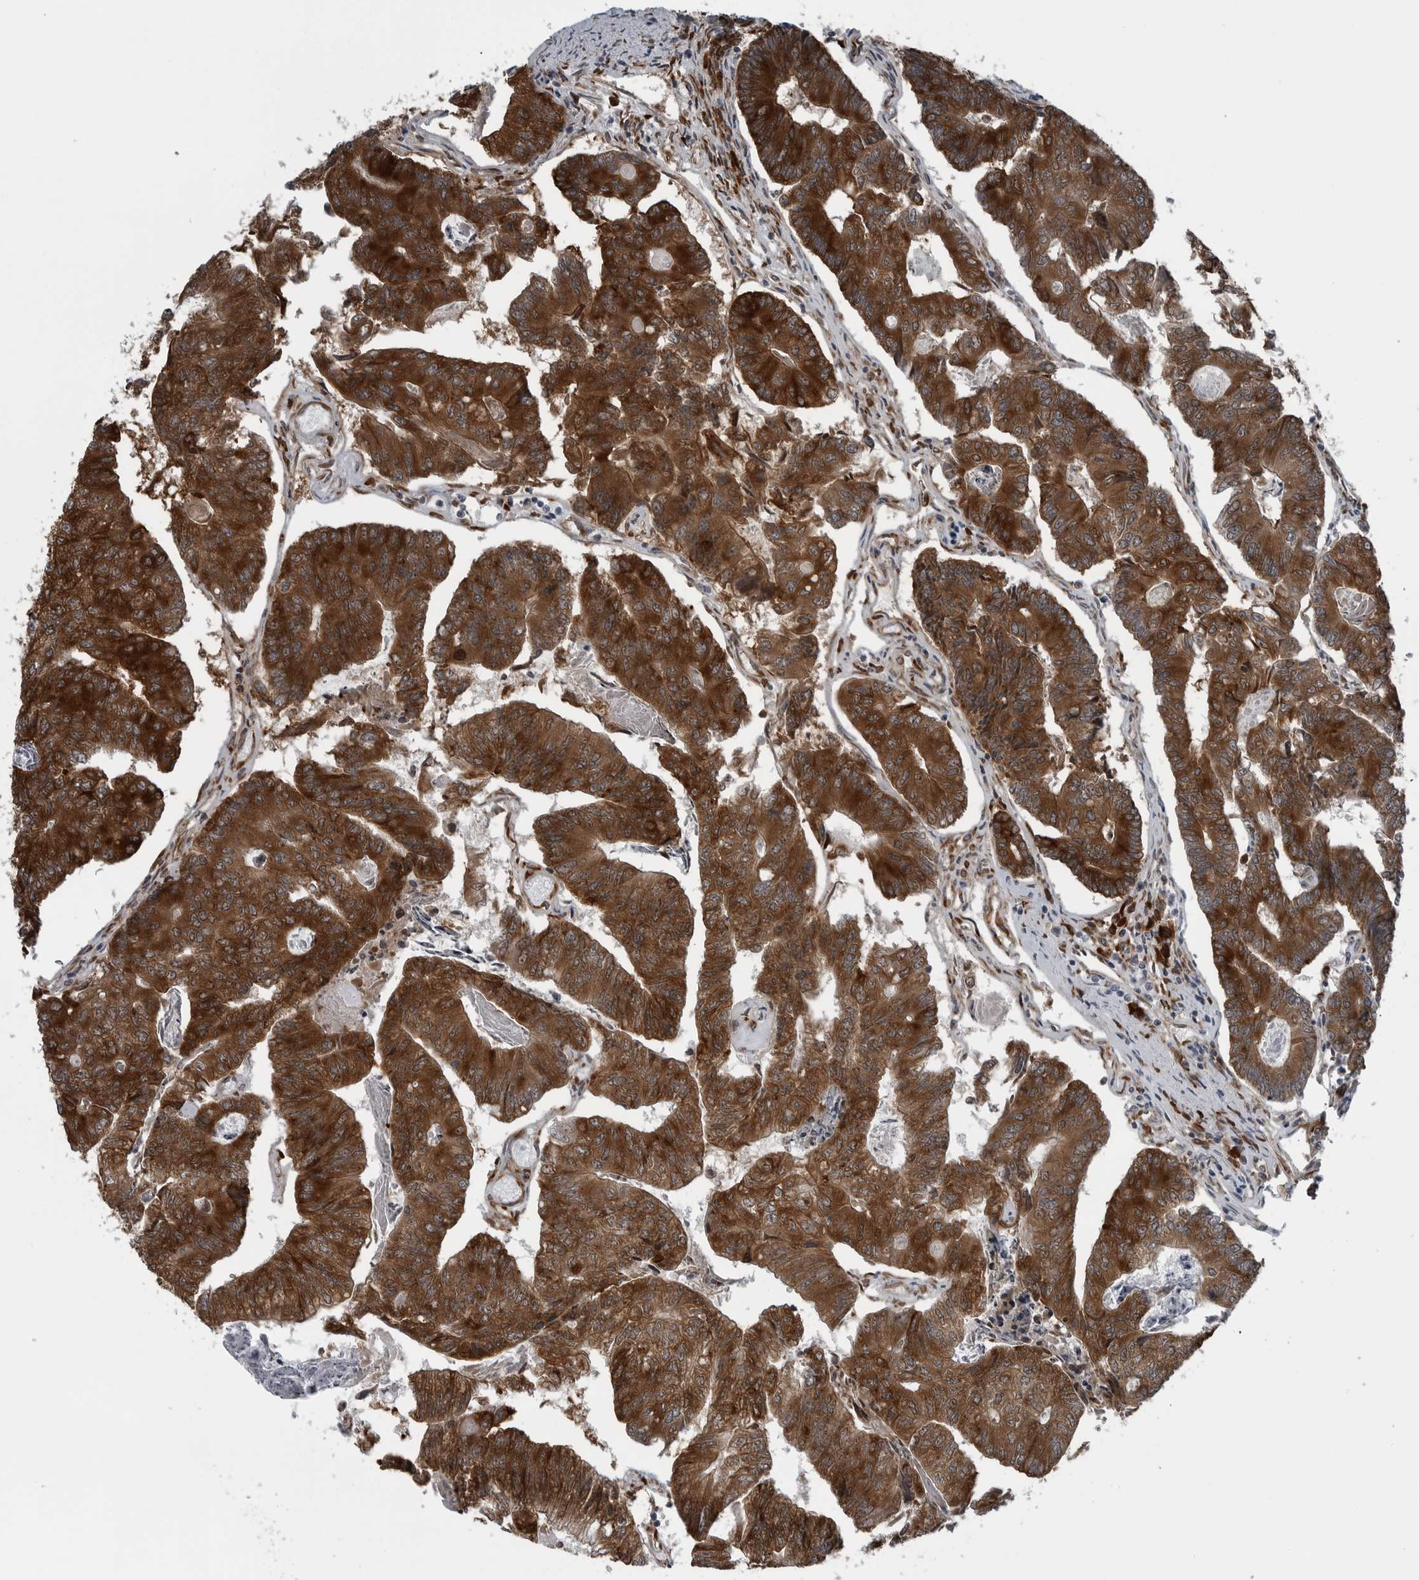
{"staining": {"intensity": "strong", "quantity": ">75%", "location": "cytoplasmic/membranous"}, "tissue": "colorectal cancer", "cell_type": "Tumor cells", "image_type": "cancer", "snomed": [{"axis": "morphology", "description": "Adenocarcinoma, NOS"}, {"axis": "topography", "description": "Colon"}], "caption": "Immunohistochemistry (DAB) staining of human colorectal cancer displays strong cytoplasmic/membranous protein expression in approximately >75% of tumor cells.", "gene": "CEP85", "patient": {"sex": "female", "age": 67}}